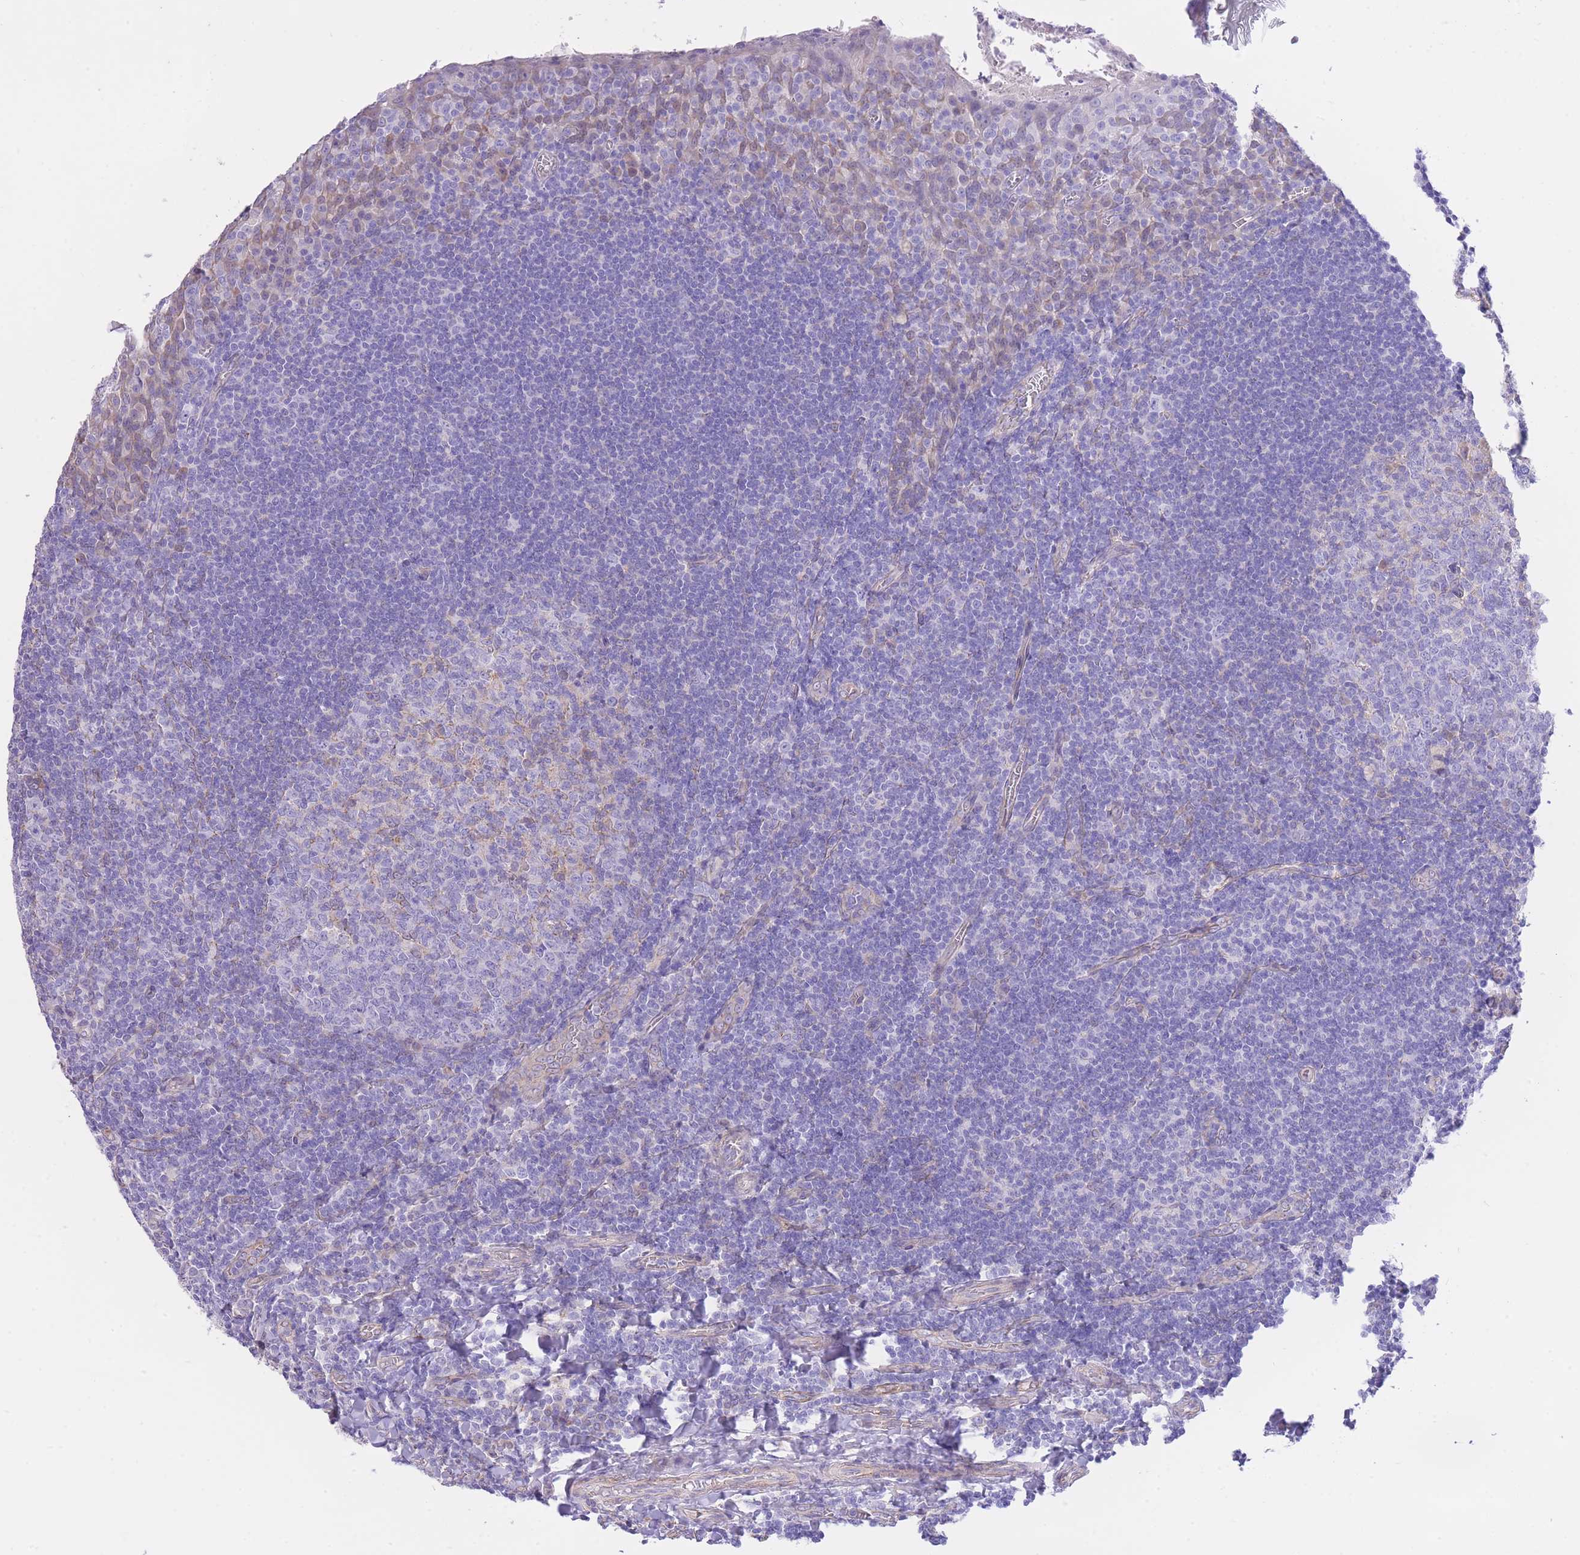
{"staining": {"intensity": "negative", "quantity": "none", "location": "none"}, "tissue": "tonsil", "cell_type": "Germinal center cells", "image_type": "normal", "snomed": [{"axis": "morphology", "description": "Normal tissue, NOS"}, {"axis": "topography", "description": "Tonsil"}], "caption": "Immunohistochemical staining of normal human tonsil reveals no significant staining in germinal center cells.", "gene": "PGM1", "patient": {"sex": "male", "age": 27}}